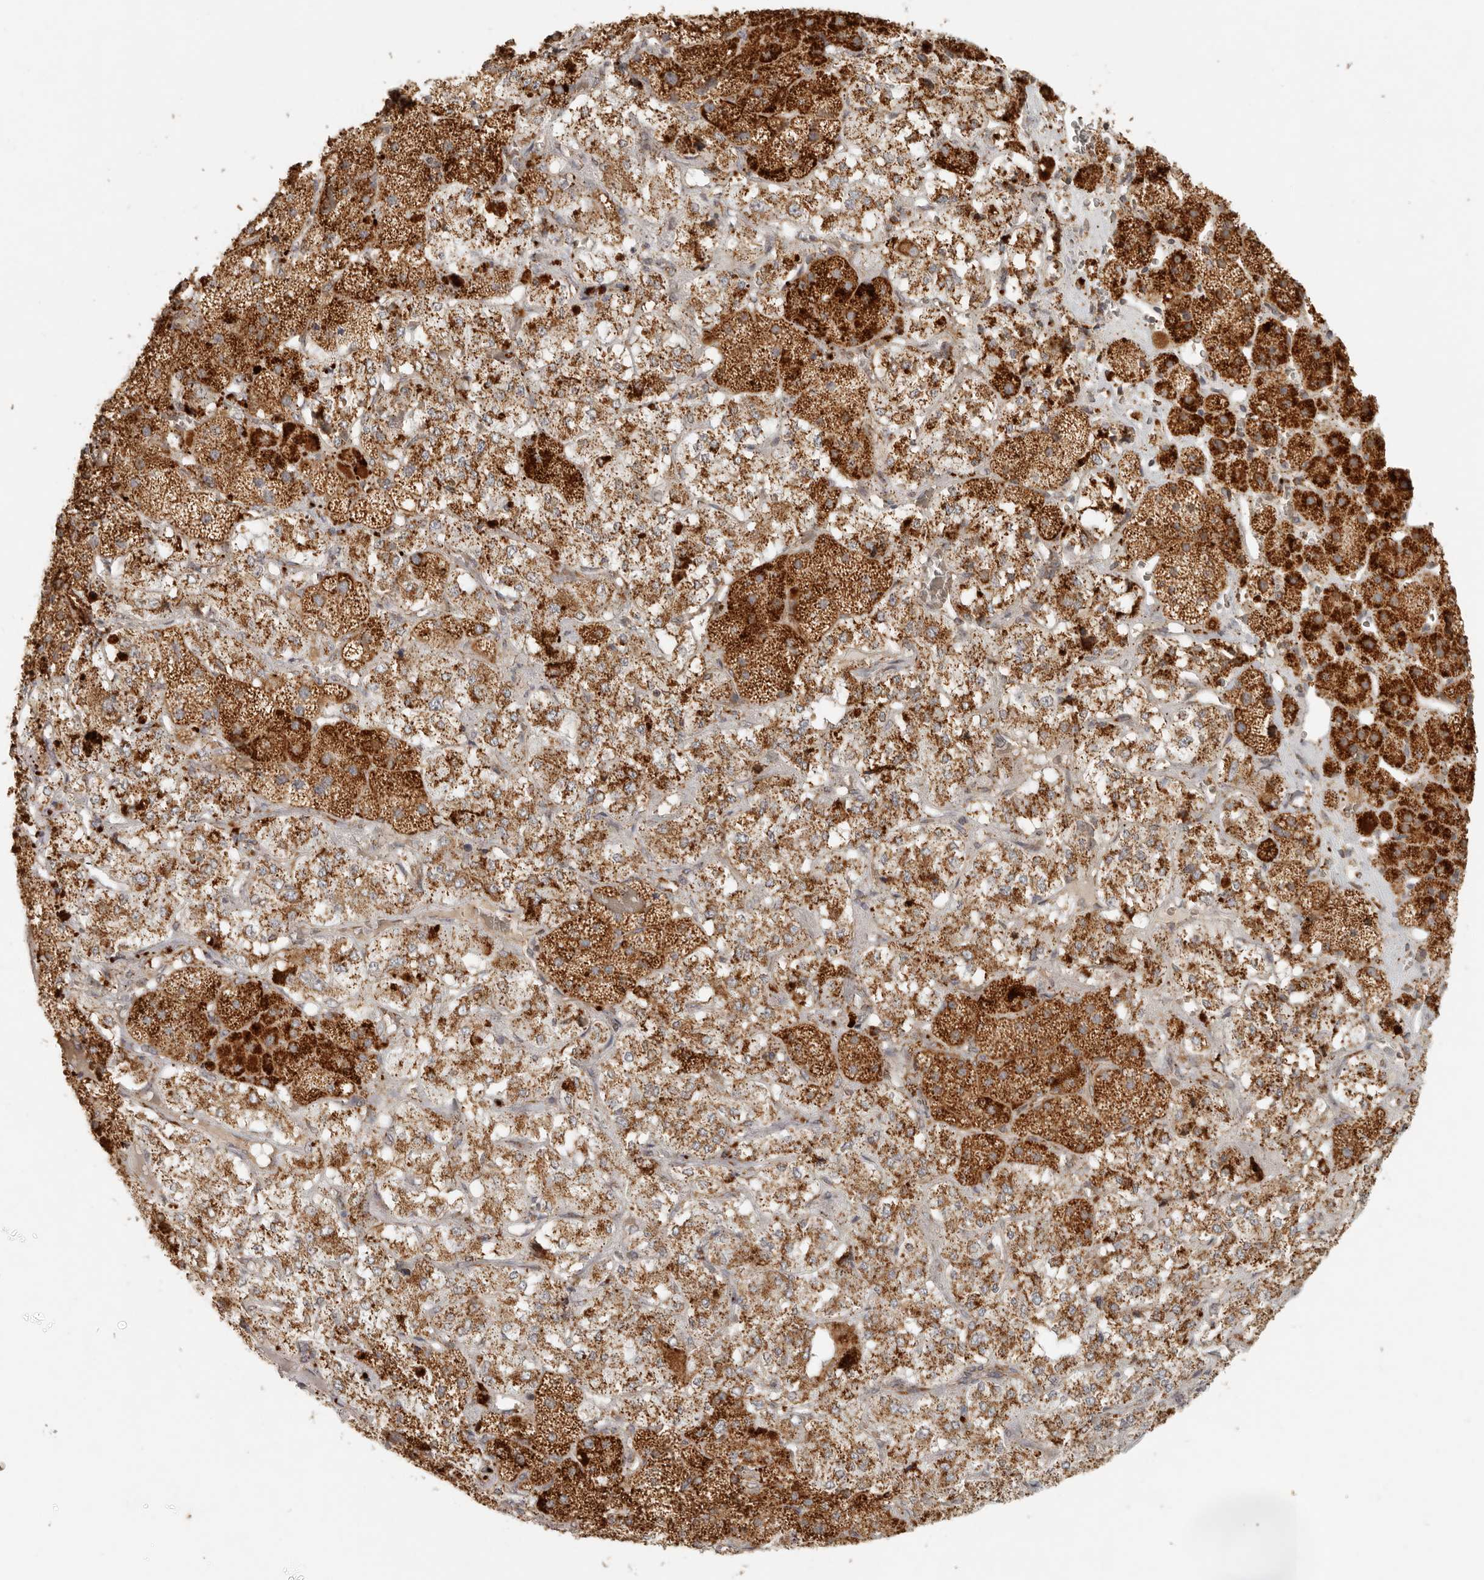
{"staining": {"intensity": "strong", "quantity": ">75%", "location": "cytoplasmic/membranous"}, "tissue": "adrenal gland", "cell_type": "Glandular cells", "image_type": "normal", "snomed": [{"axis": "morphology", "description": "Normal tissue, NOS"}, {"axis": "topography", "description": "Adrenal gland"}], "caption": "The histopathology image exhibits immunohistochemical staining of benign adrenal gland. There is strong cytoplasmic/membranous positivity is seen in approximately >75% of glandular cells. The staining was performed using DAB (3,3'-diaminobenzidine), with brown indicating positive protein expression. Nuclei are stained blue with hematoxylin.", "gene": "MRPL55", "patient": {"sex": "male", "age": 57}}